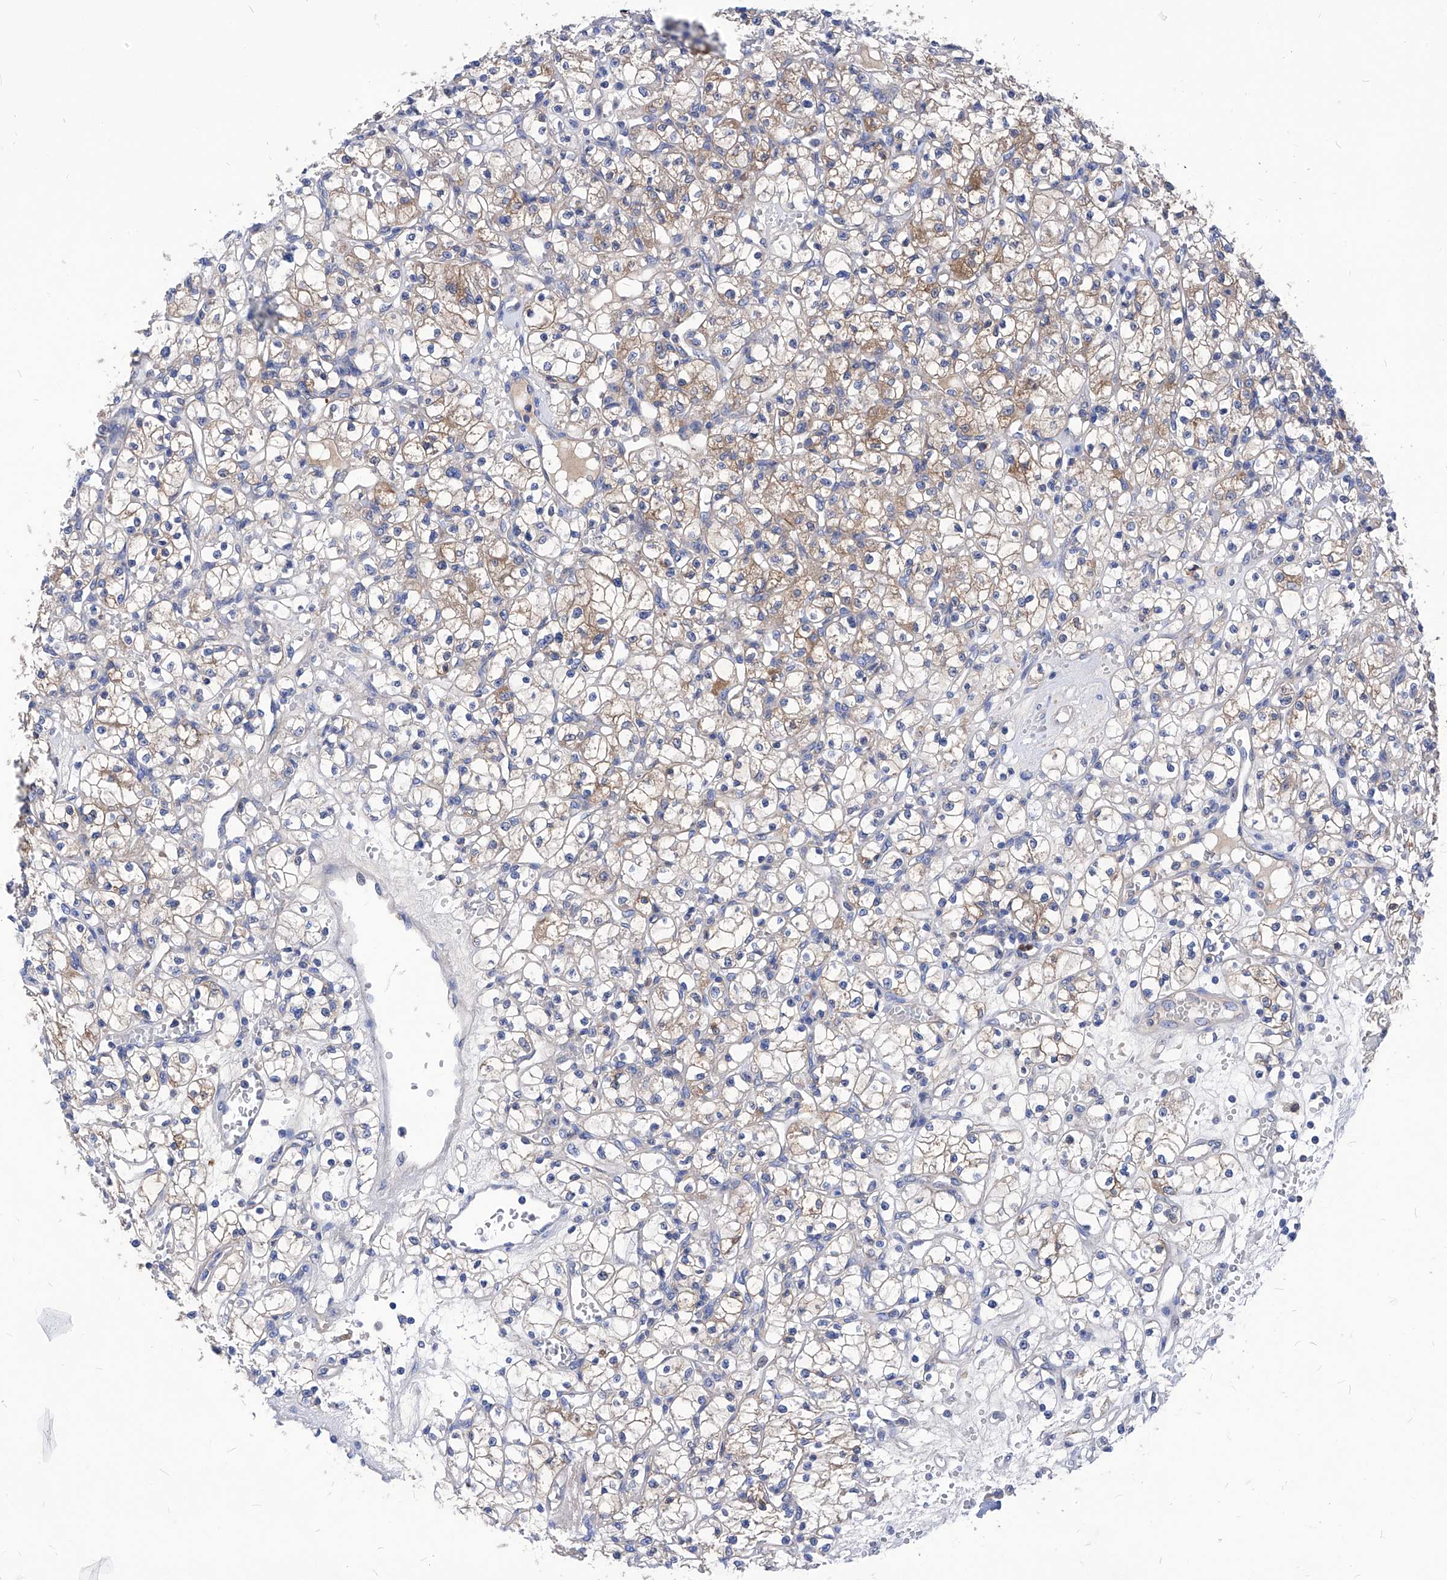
{"staining": {"intensity": "moderate", "quantity": "<25%", "location": "cytoplasmic/membranous"}, "tissue": "renal cancer", "cell_type": "Tumor cells", "image_type": "cancer", "snomed": [{"axis": "morphology", "description": "Adenocarcinoma, NOS"}, {"axis": "topography", "description": "Kidney"}], "caption": "Immunohistochemistry photomicrograph of neoplastic tissue: human renal cancer stained using immunohistochemistry shows low levels of moderate protein expression localized specifically in the cytoplasmic/membranous of tumor cells, appearing as a cytoplasmic/membranous brown color.", "gene": "XPNPEP1", "patient": {"sex": "female", "age": 59}}